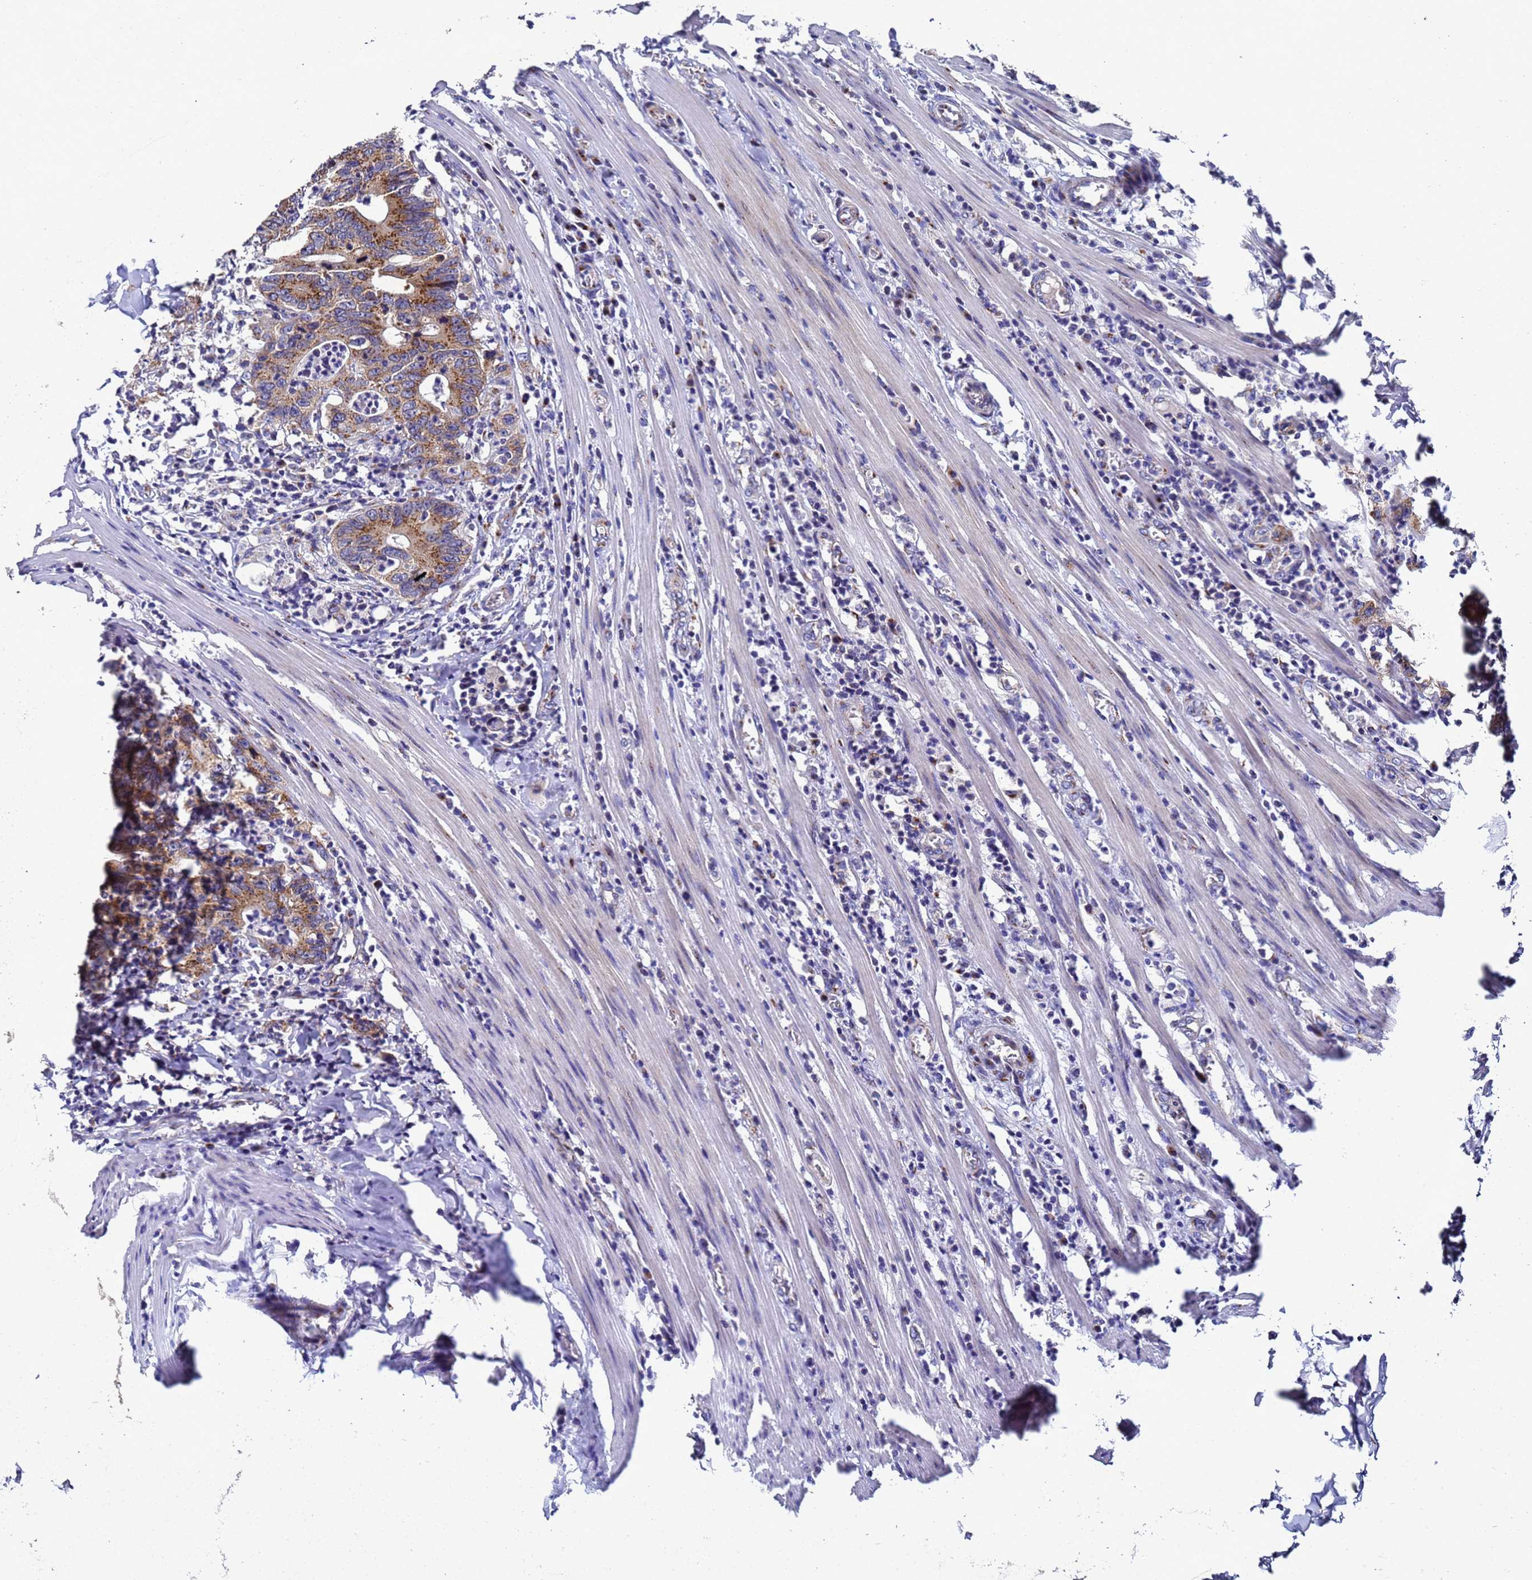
{"staining": {"intensity": "moderate", "quantity": ">75%", "location": "cytoplasmic/membranous"}, "tissue": "colorectal cancer", "cell_type": "Tumor cells", "image_type": "cancer", "snomed": [{"axis": "morphology", "description": "Adenocarcinoma, NOS"}, {"axis": "topography", "description": "Colon"}], "caption": "Protein positivity by IHC displays moderate cytoplasmic/membranous expression in approximately >75% of tumor cells in colorectal cancer. (DAB (3,3'-diaminobenzidine) = brown stain, brightfield microscopy at high magnification).", "gene": "NSUN6", "patient": {"sex": "female", "age": 75}}